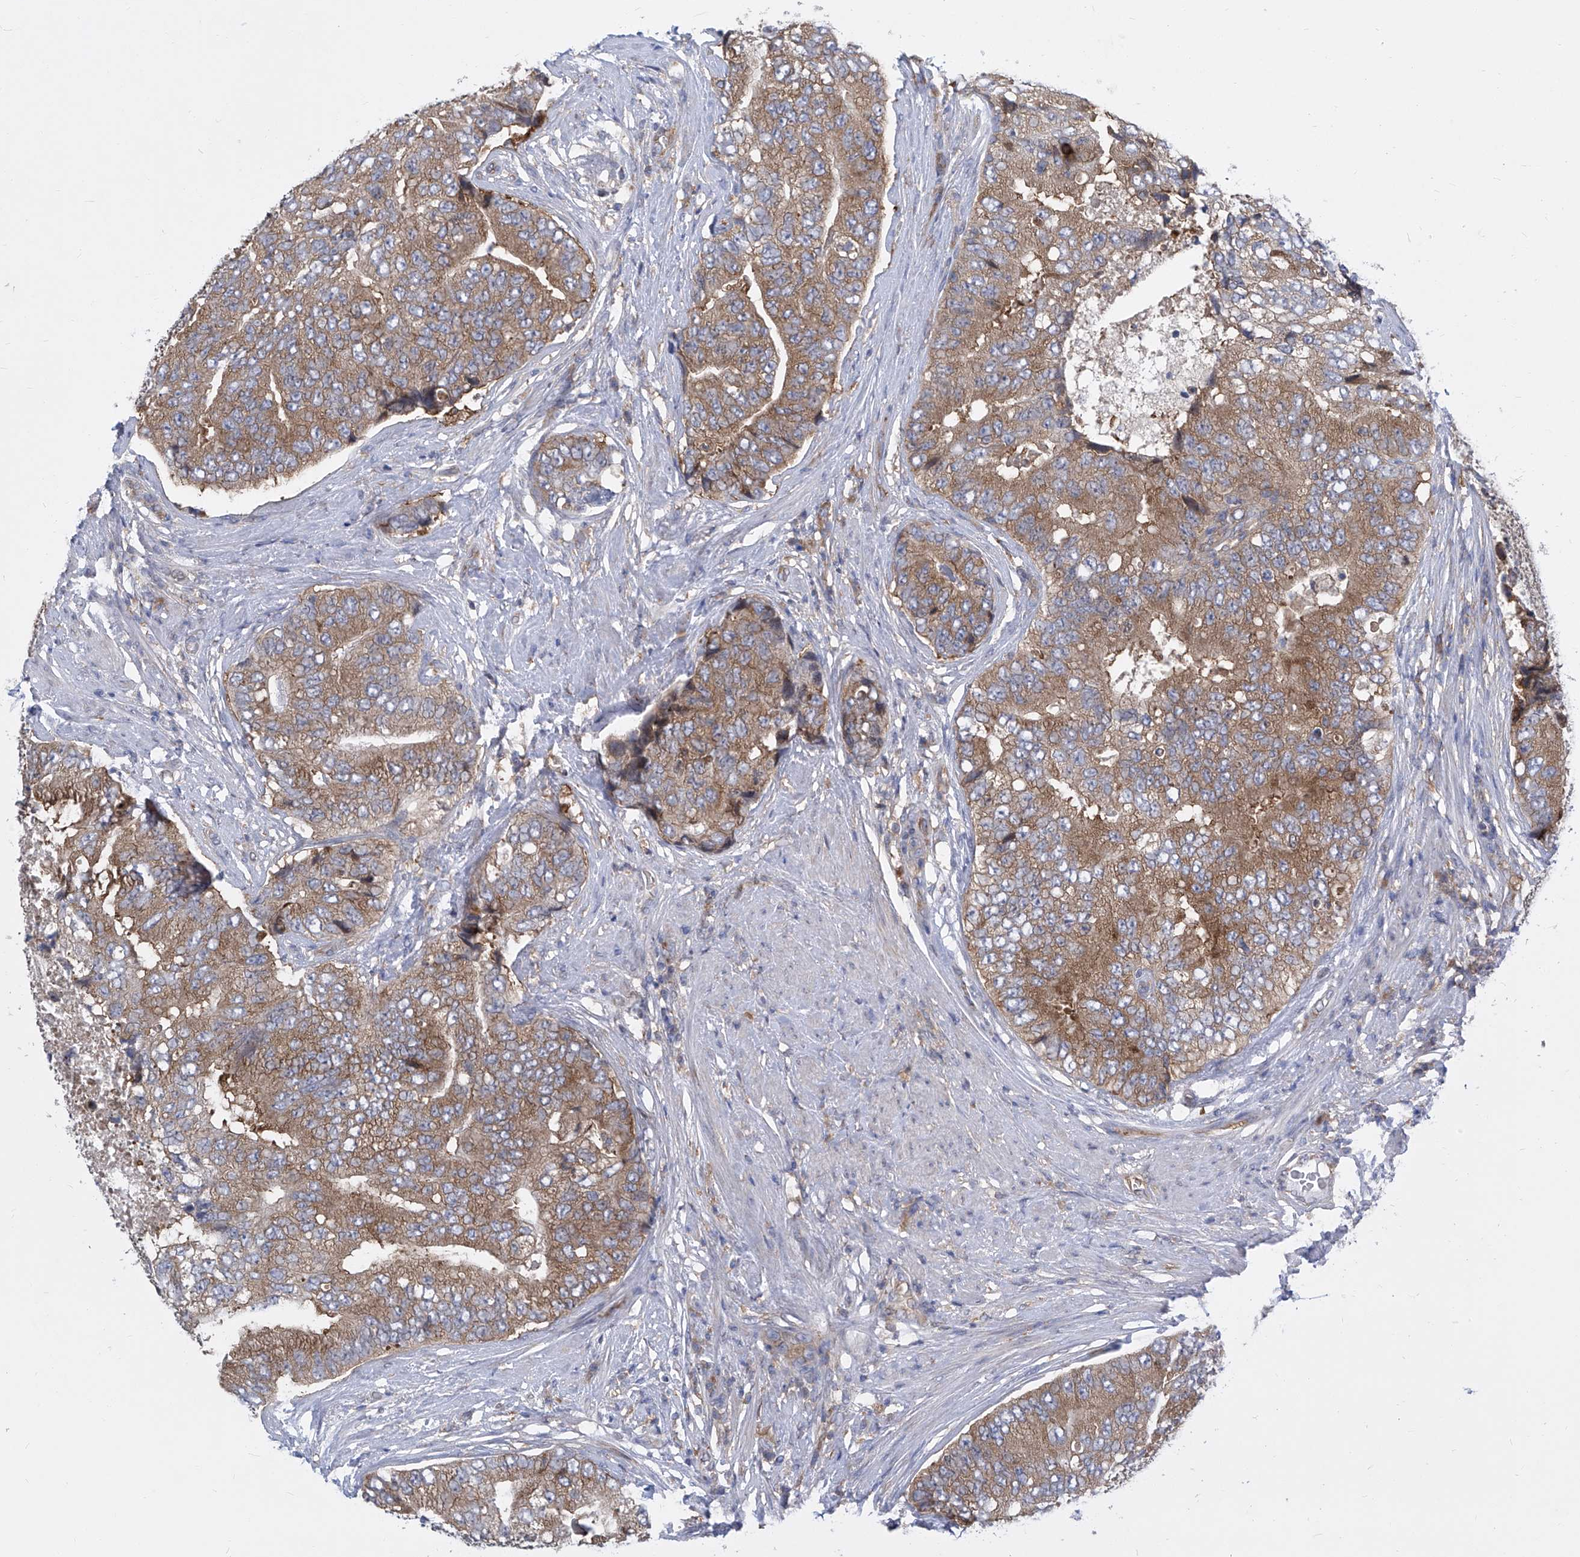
{"staining": {"intensity": "moderate", "quantity": ">75%", "location": "cytoplasmic/membranous"}, "tissue": "prostate cancer", "cell_type": "Tumor cells", "image_type": "cancer", "snomed": [{"axis": "morphology", "description": "Adenocarcinoma, High grade"}, {"axis": "topography", "description": "Prostate"}], "caption": "Adenocarcinoma (high-grade) (prostate) stained for a protein reveals moderate cytoplasmic/membranous positivity in tumor cells.", "gene": "EIF3M", "patient": {"sex": "male", "age": 70}}